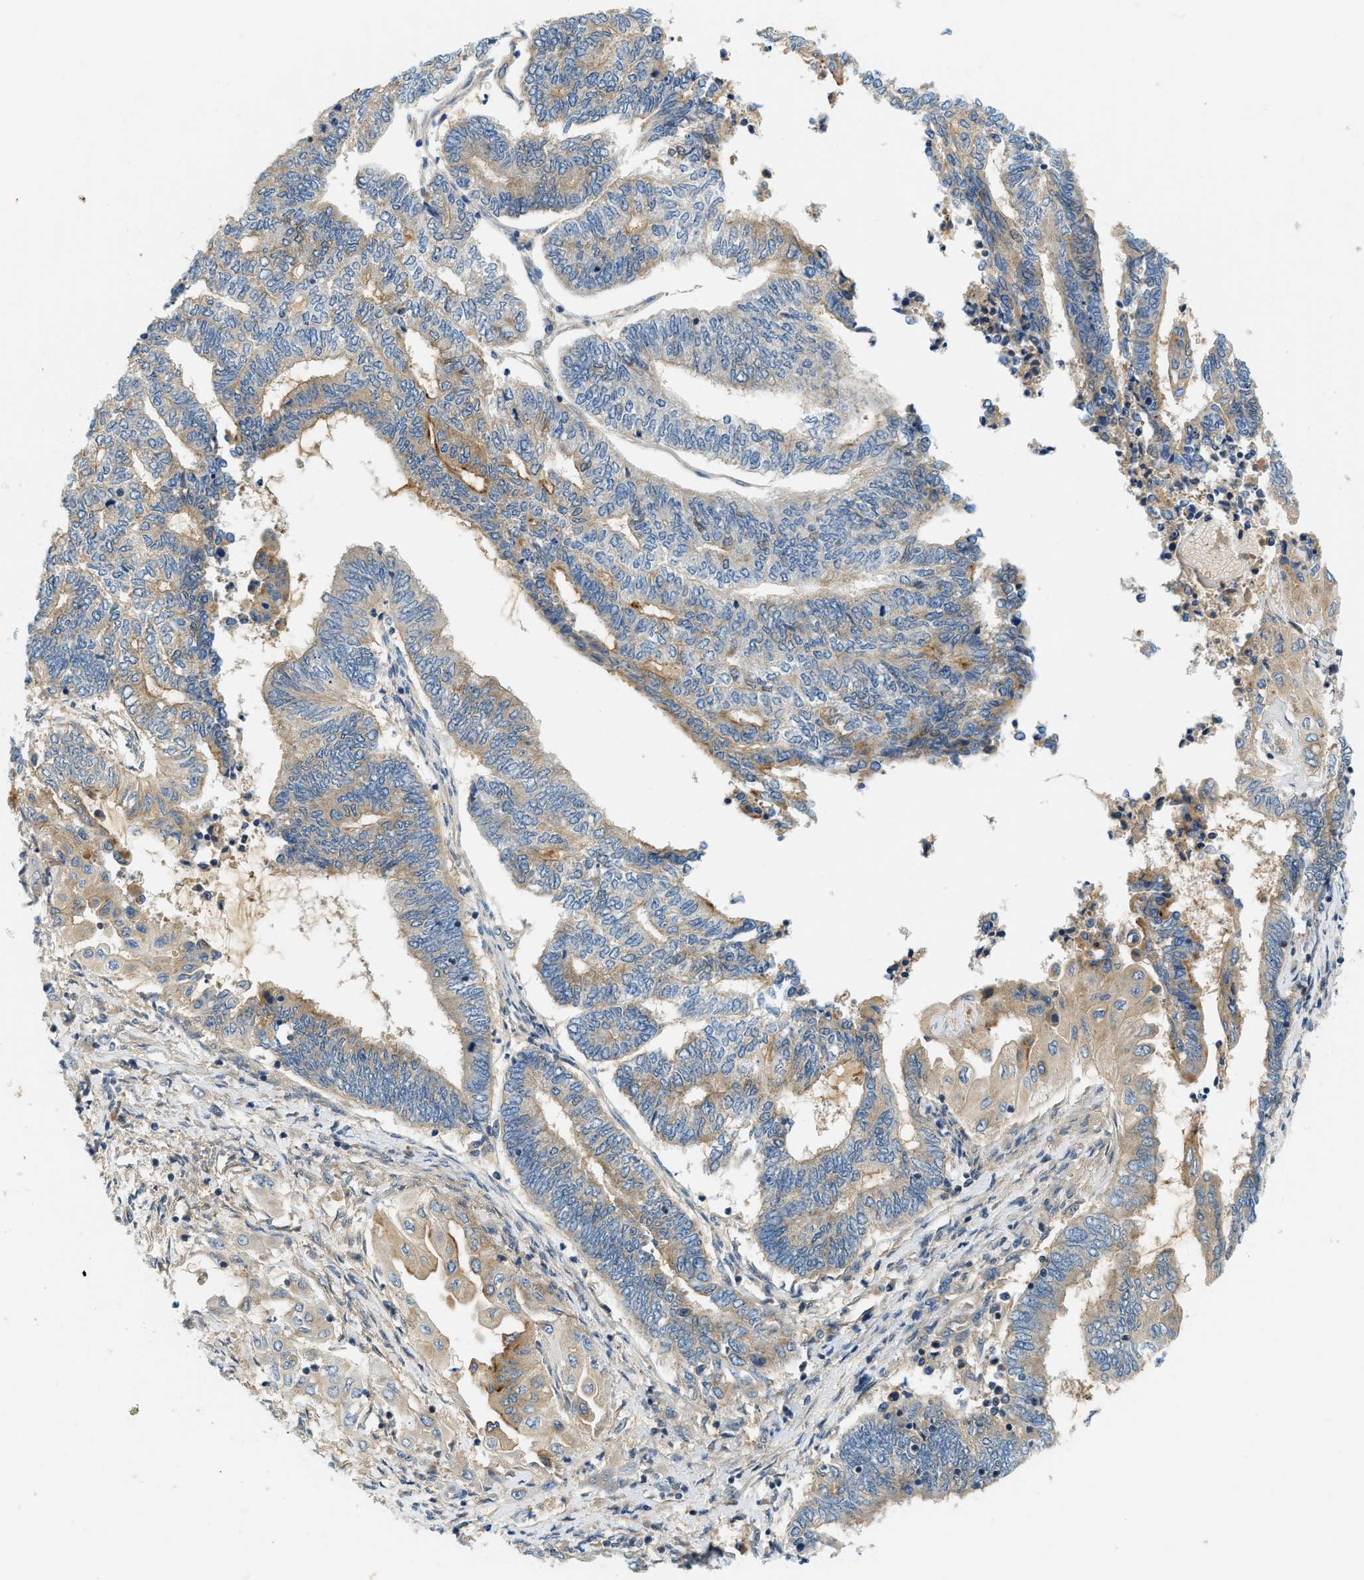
{"staining": {"intensity": "weak", "quantity": "<25%", "location": "cytoplasmic/membranous"}, "tissue": "endometrial cancer", "cell_type": "Tumor cells", "image_type": "cancer", "snomed": [{"axis": "morphology", "description": "Adenocarcinoma, NOS"}, {"axis": "topography", "description": "Uterus"}, {"axis": "topography", "description": "Endometrium"}], "caption": "Immunohistochemistry (IHC) of human endometrial adenocarcinoma exhibits no staining in tumor cells.", "gene": "KCNK1", "patient": {"sex": "female", "age": 70}}